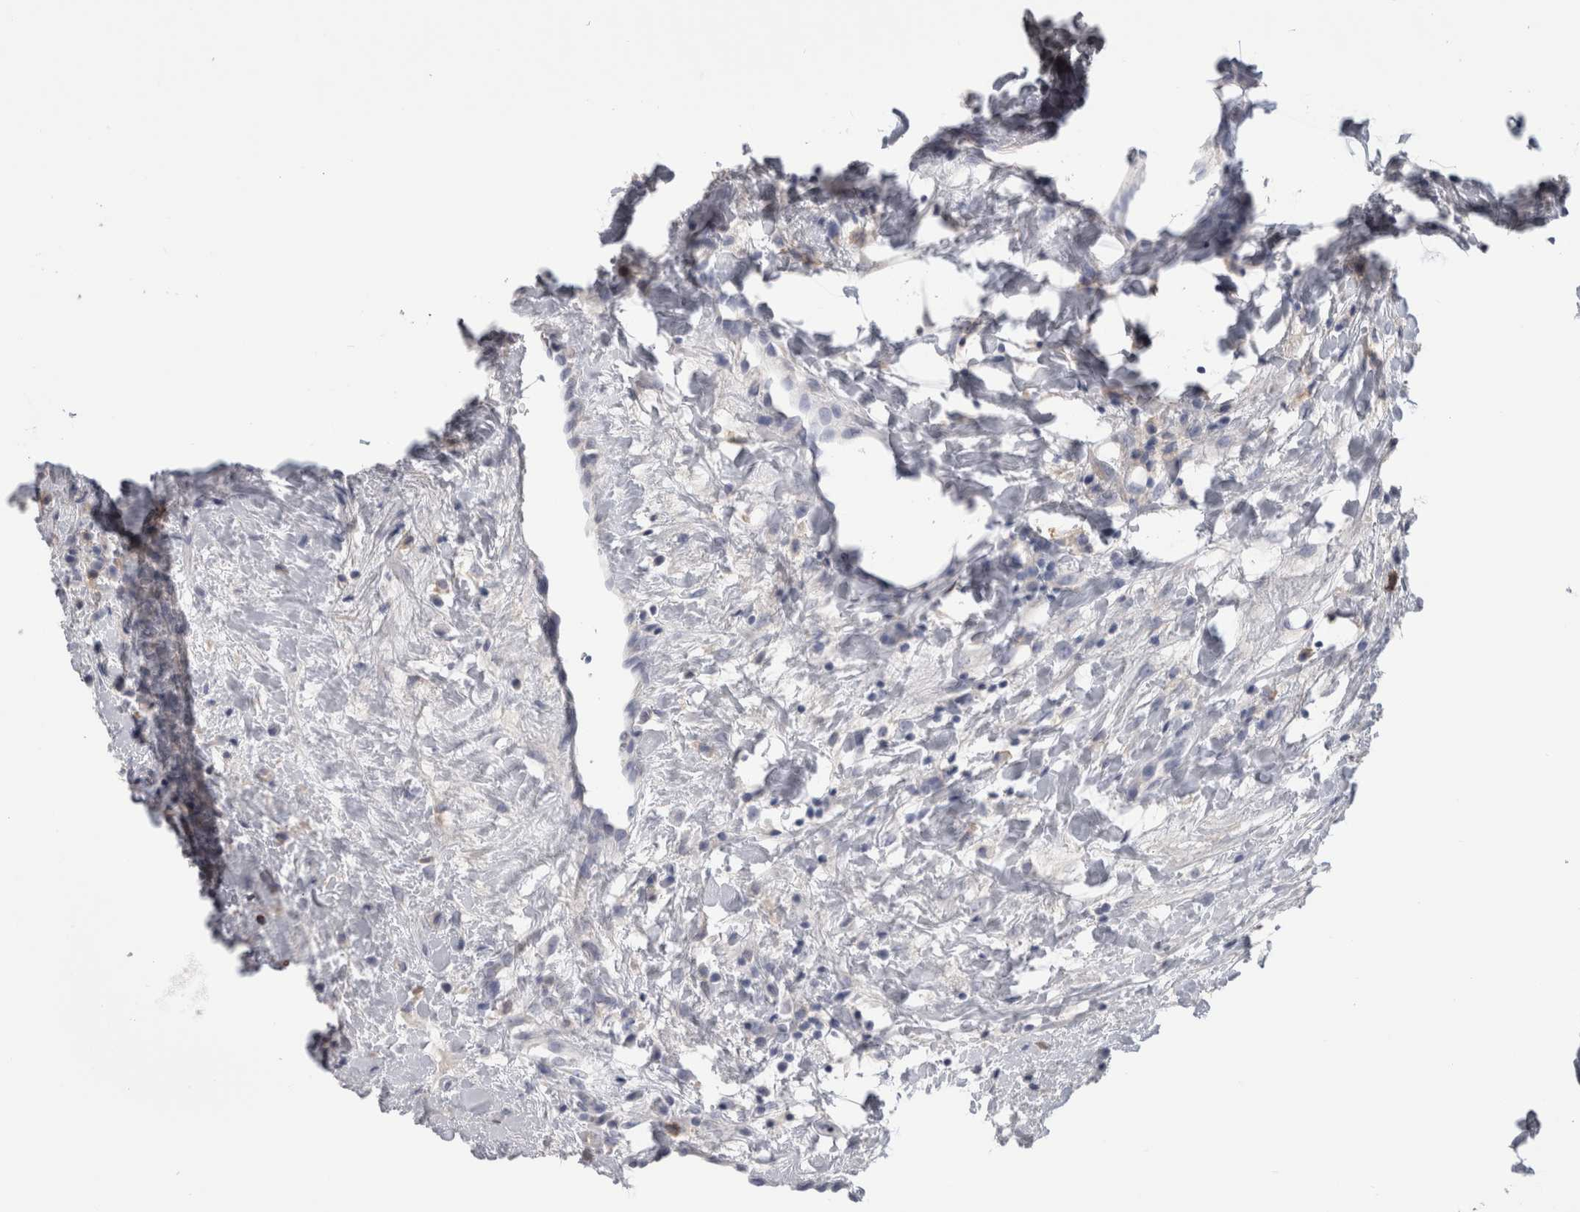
{"staining": {"intensity": "negative", "quantity": "none", "location": "none"}, "tissue": "breast cancer", "cell_type": "Tumor cells", "image_type": "cancer", "snomed": [{"axis": "morphology", "description": "Duct carcinoma"}, {"axis": "topography", "description": "Breast"}], "caption": "The image reveals no significant positivity in tumor cells of breast cancer (infiltrating ductal carcinoma).", "gene": "SCRN1", "patient": {"sex": "female", "age": 37}}